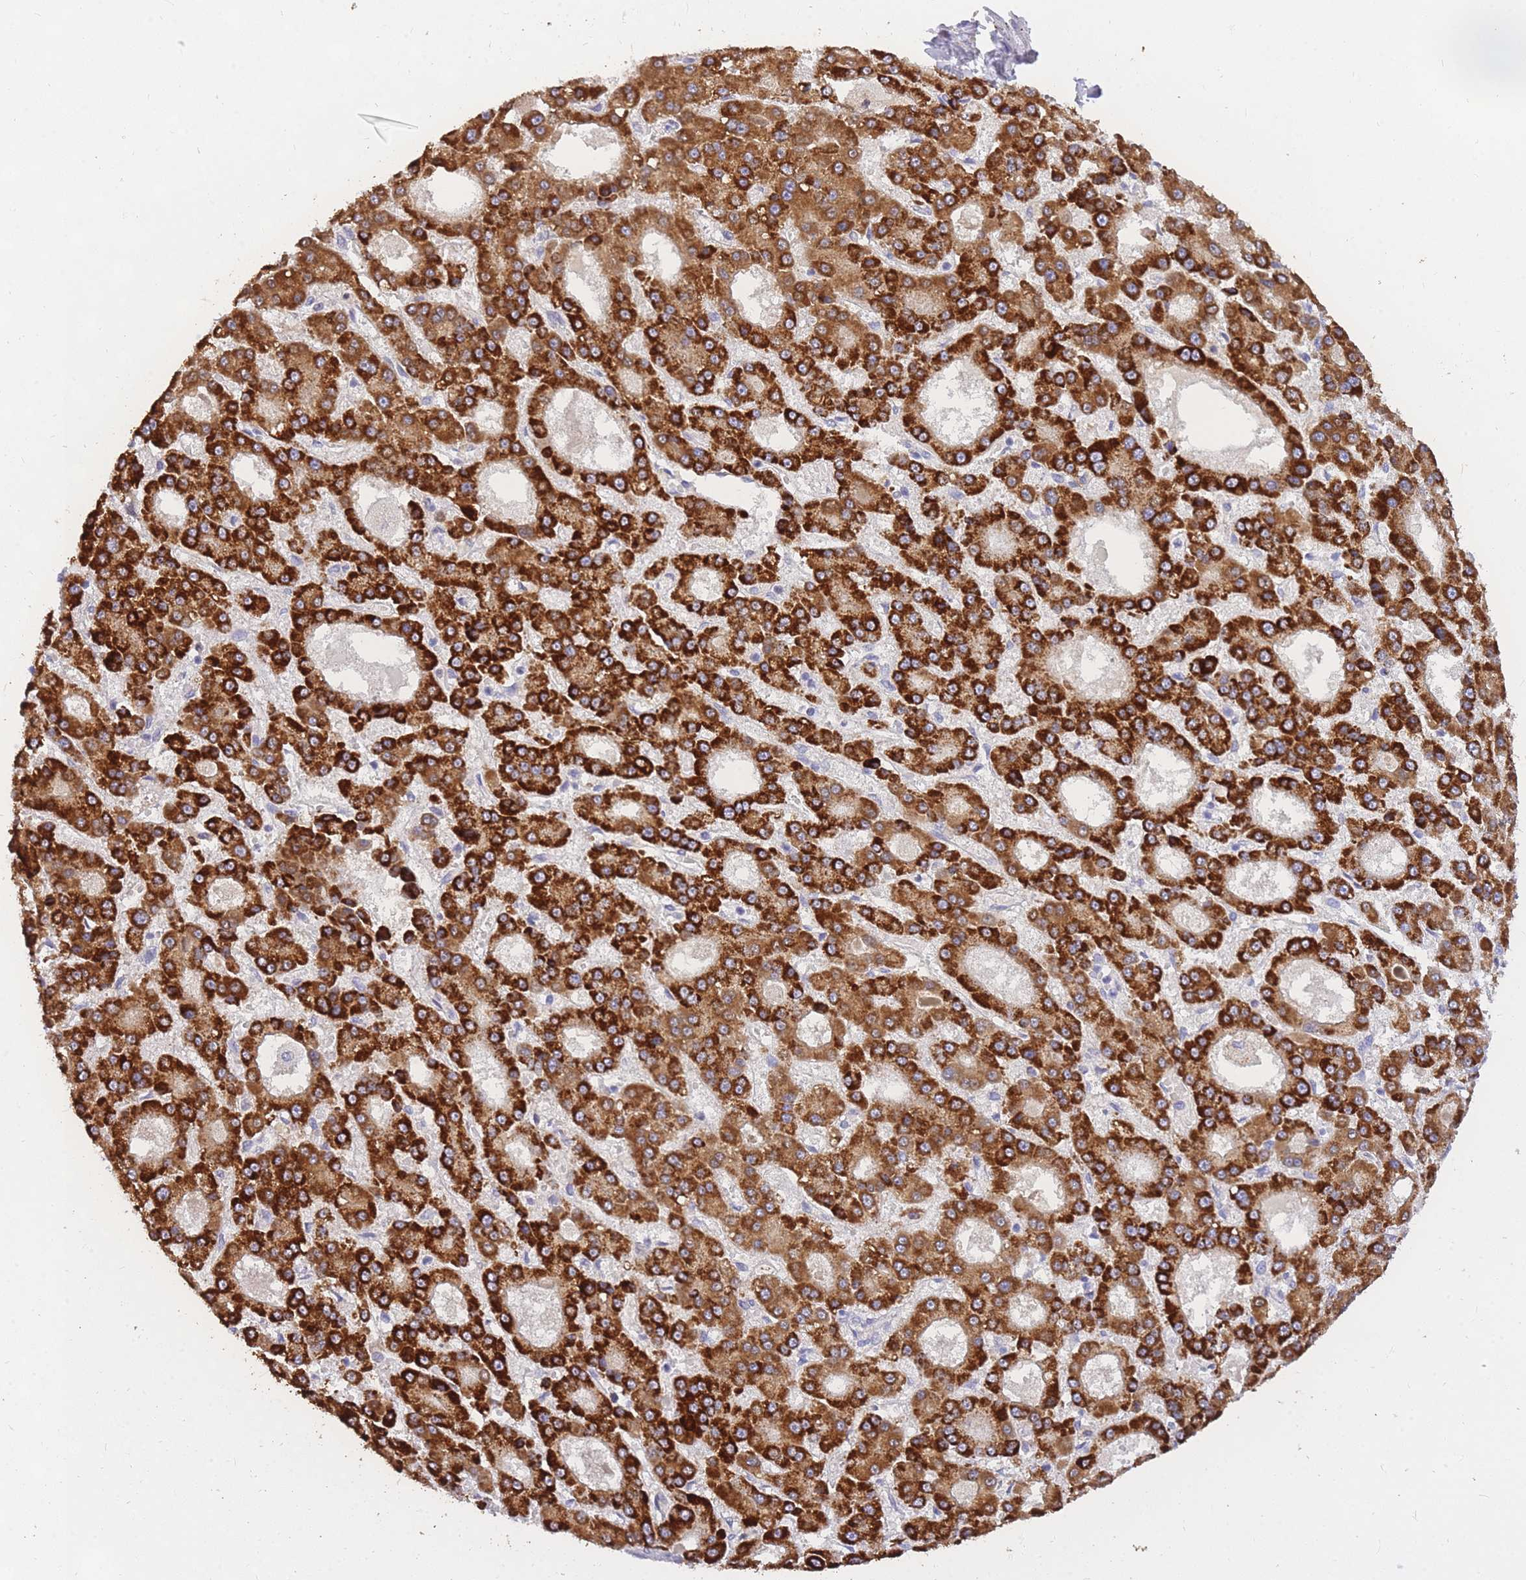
{"staining": {"intensity": "strong", "quantity": ">75%", "location": "cytoplasmic/membranous"}, "tissue": "liver cancer", "cell_type": "Tumor cells", "image_type": "cancer", "snomed": [{"axis": "morphology", "description": "Carcinoma, Hepatocellular, NOS"}, {"axis": "topography", "description": "Liver"}], "caption": "Protein analysis of hepatocellular carcinoma (liver) tissue shows strong cytoplasmic/membranous staining in approximately >75% of tumor cells.", "gene": "C2orf88", "patient": {"sex": "male", "age": 70}}